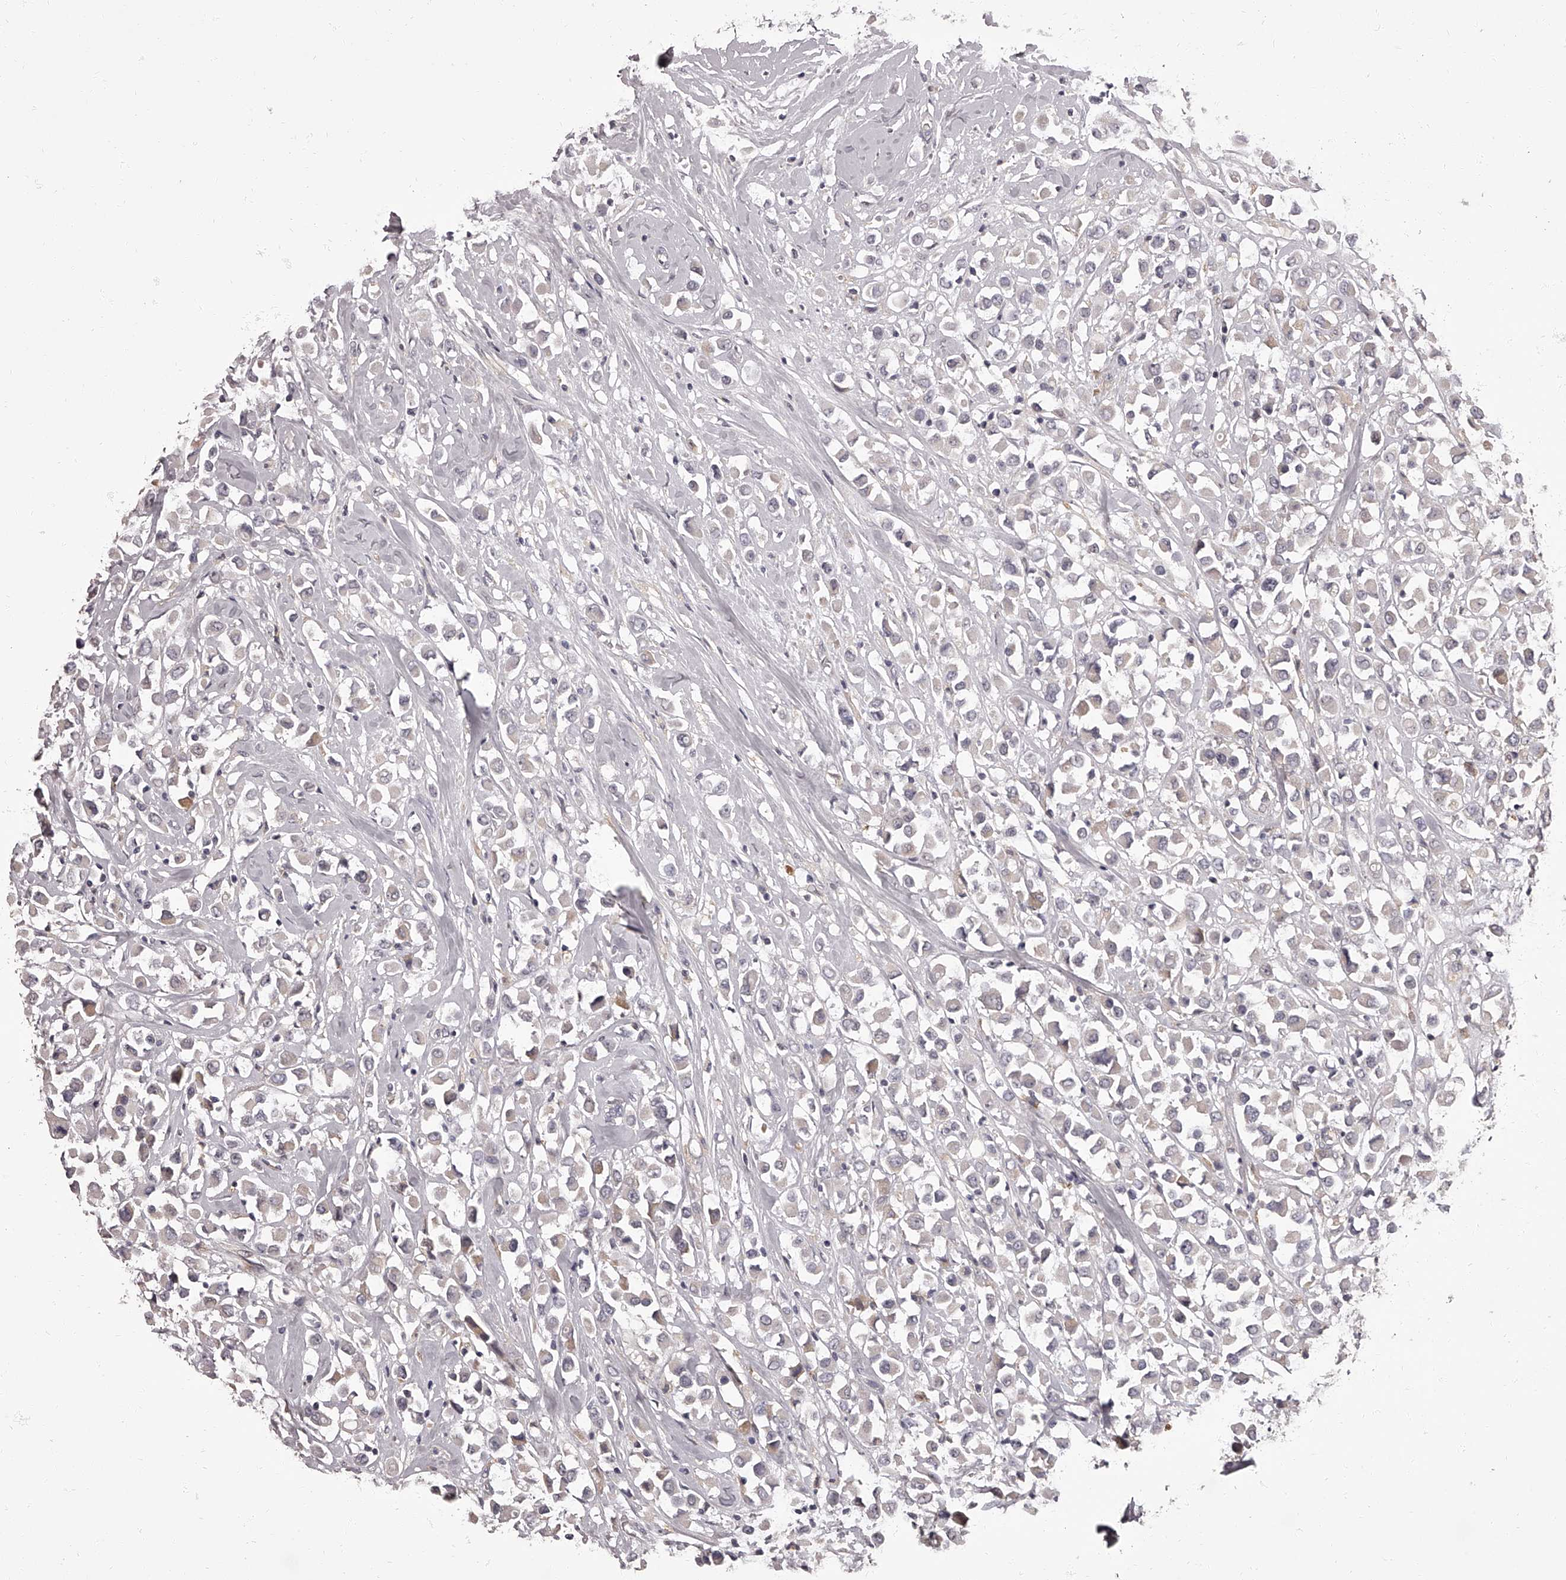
{"staining": {"intensity": "negative", "quantity": "none", "location": "none"}, "tissue": "breast cancer", "cell_type": "Tumor cells", "image_type": "cancer", "snomed": [{"axis": "morphology", "description": "Duct carcinoma"}, {"axis": "topography", "description": "Breast"}], "caption": "Immunohistochemical staining of human invasive ductal carcinoma (breast) shows no significant positivity in tumor cells.", "gene": "APEH", "patient": {"sex": "female", "age": 61}}